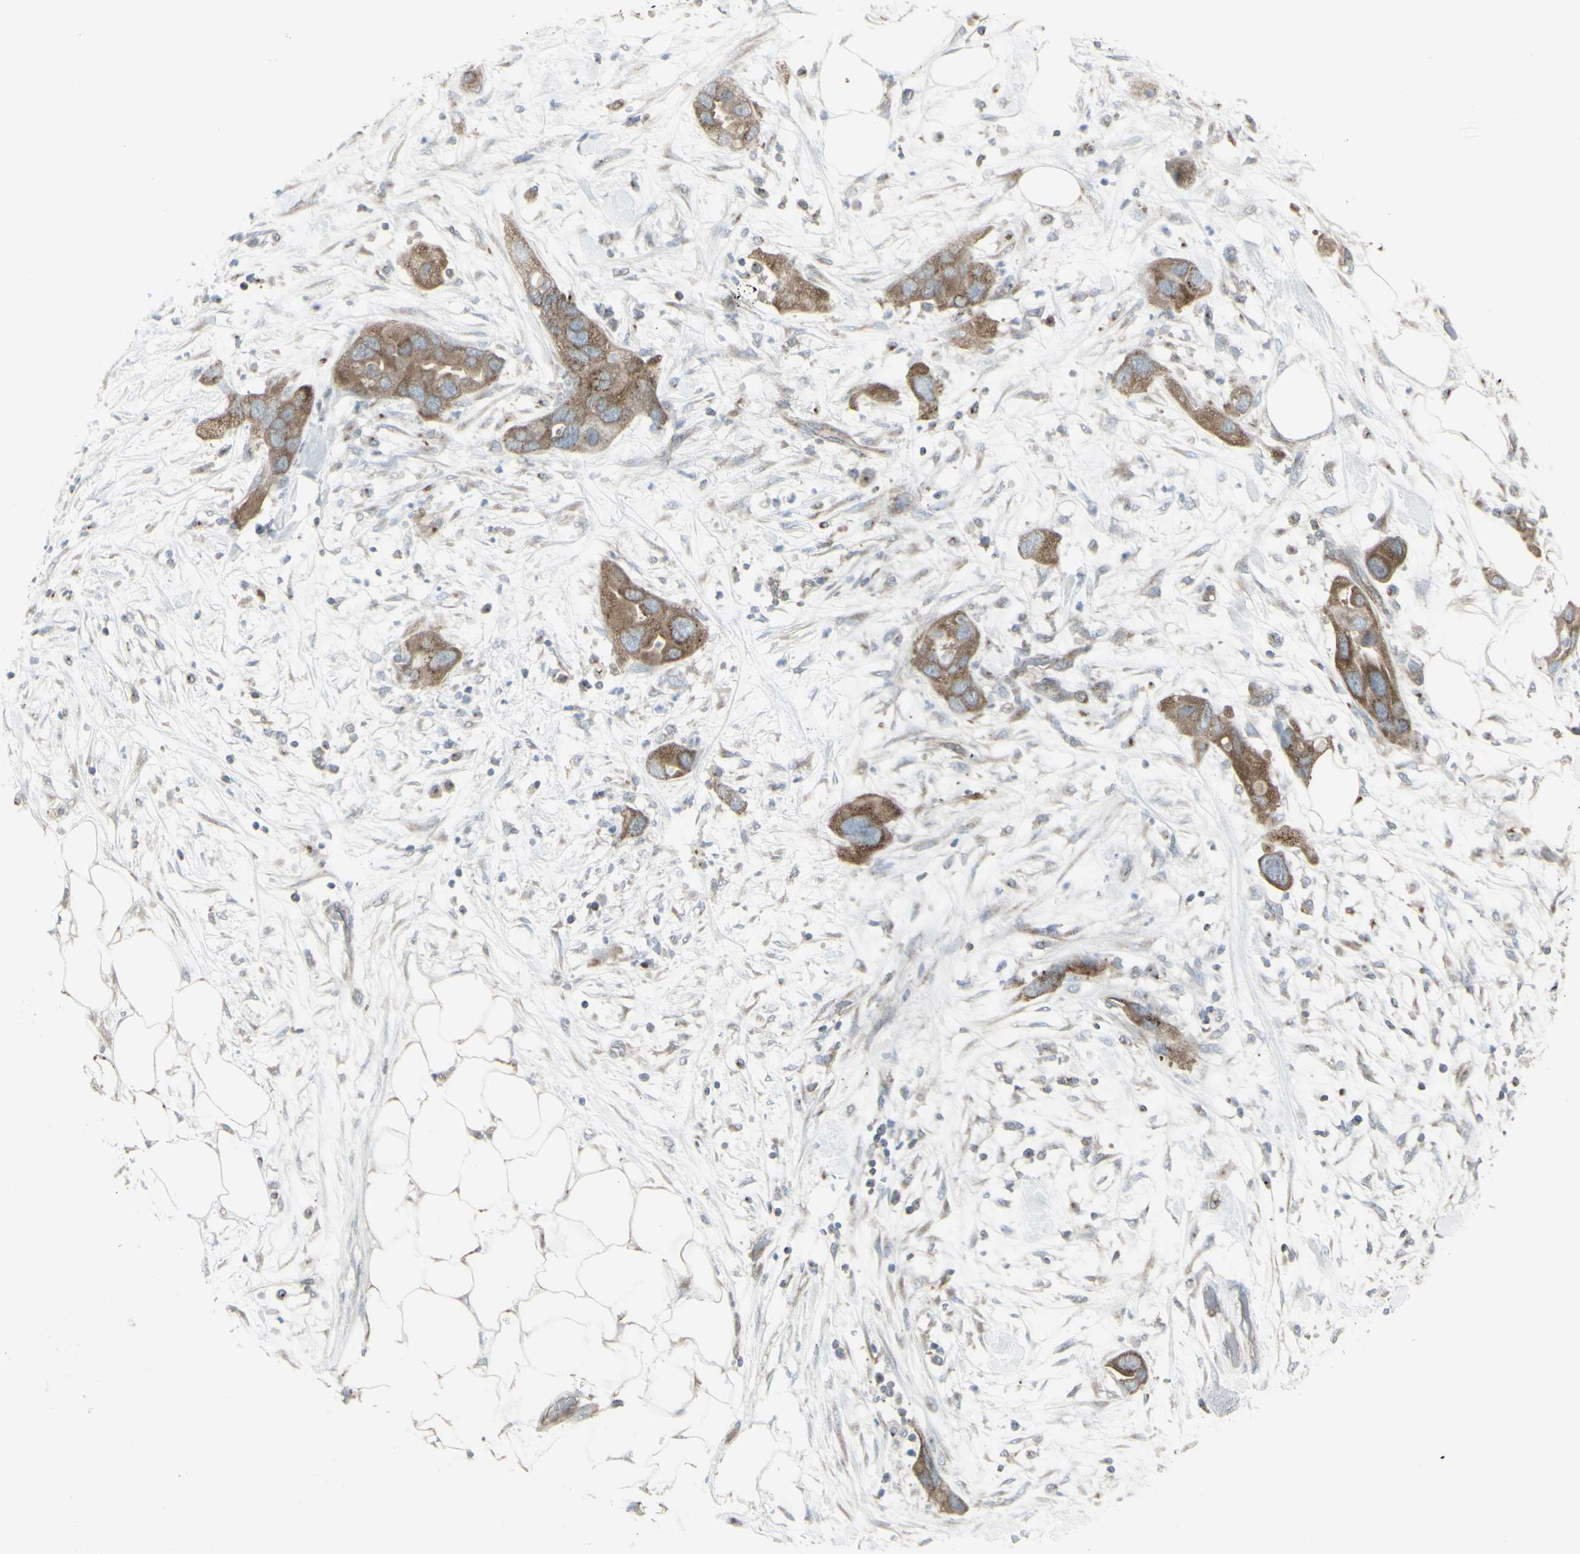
{"staining": {"intensity": "moderate", "quantity": "25%-75%", "location": "cytoplasmic/membranous"}, "tissue": "pancreatic cancer", "cell_type": "Tumor cells", "image_type": "cancer", "snomed": [{"axis": "morphology", "description": "Adenocarcinoma, NOS"}, {"axis": "topography", "description": "Pancreas"}], "caption": "The immunohistochemical stain highlights moderate cytoplasmic/membranous staining in tumor cells of pancreatic cancer (adenocarcinoma) tissue.", "gene": "GALNT6", "patient": {"sex": "female", "age": 71}}